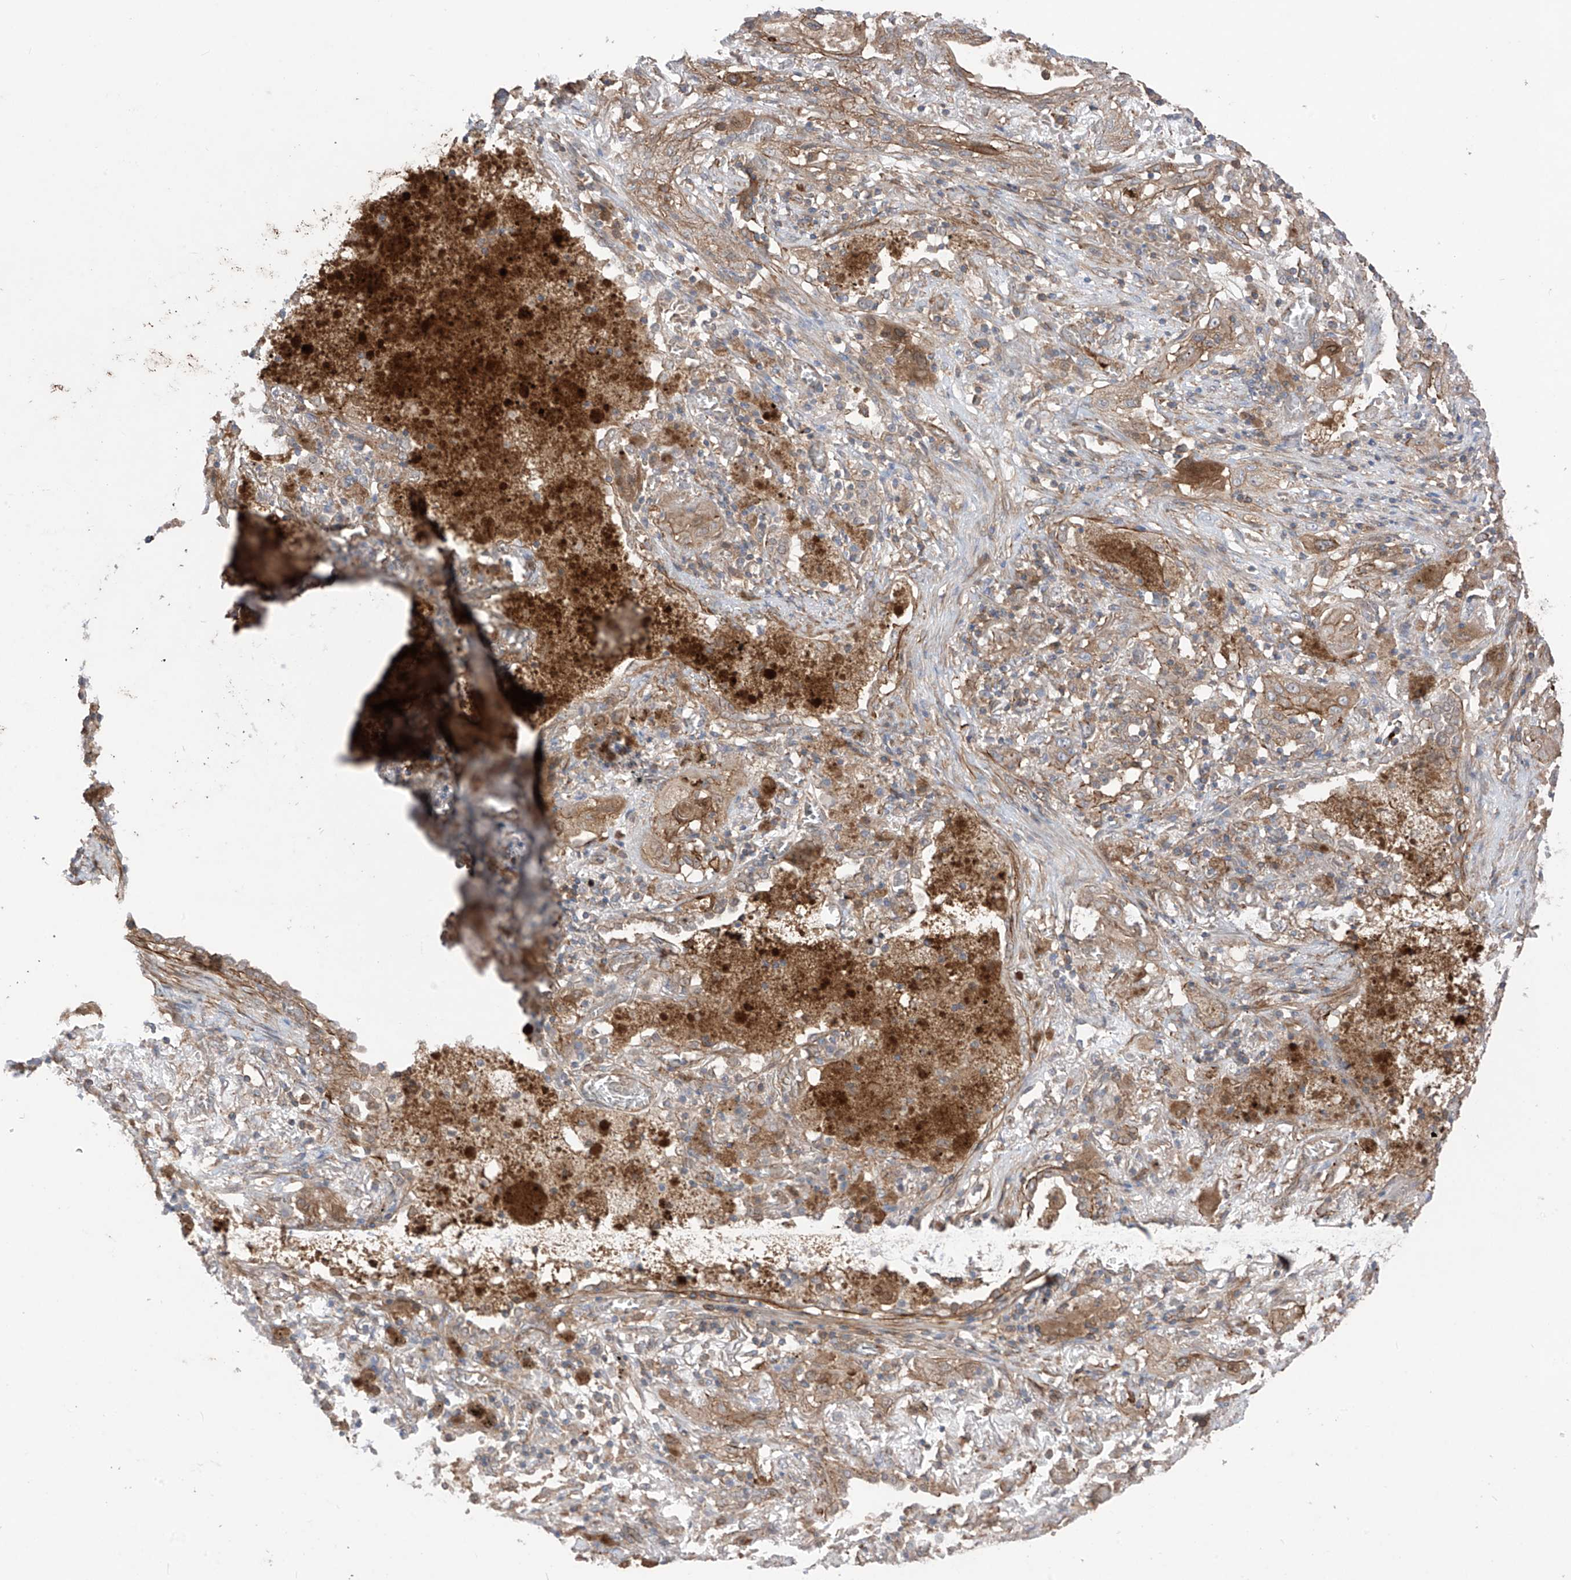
{"staining": {"intensity": "moderate", "quantity": ">75%", "location": "cytoplasmic/membranous"}, "tissue": "lung cancer", "cell_type": "Tumor cells", "image_type": "cancer", "snomed": [{"axis": "morphology", "description": "Squamous cell carcinoma, NOS"}, {"axis": "topography", "description": "Lung"}], "caption": "High-power microscopy captured an IHC photomicrograph of lung cancer (squamous cell carcinoma), revealing moderate cytoplasmic/membranous expression in approximately >75% of tumor cells. (IHC, brightfield microscopy, high magnification).", "gene": "TRMU", "patient": {"sex": "female", "age": 47}}